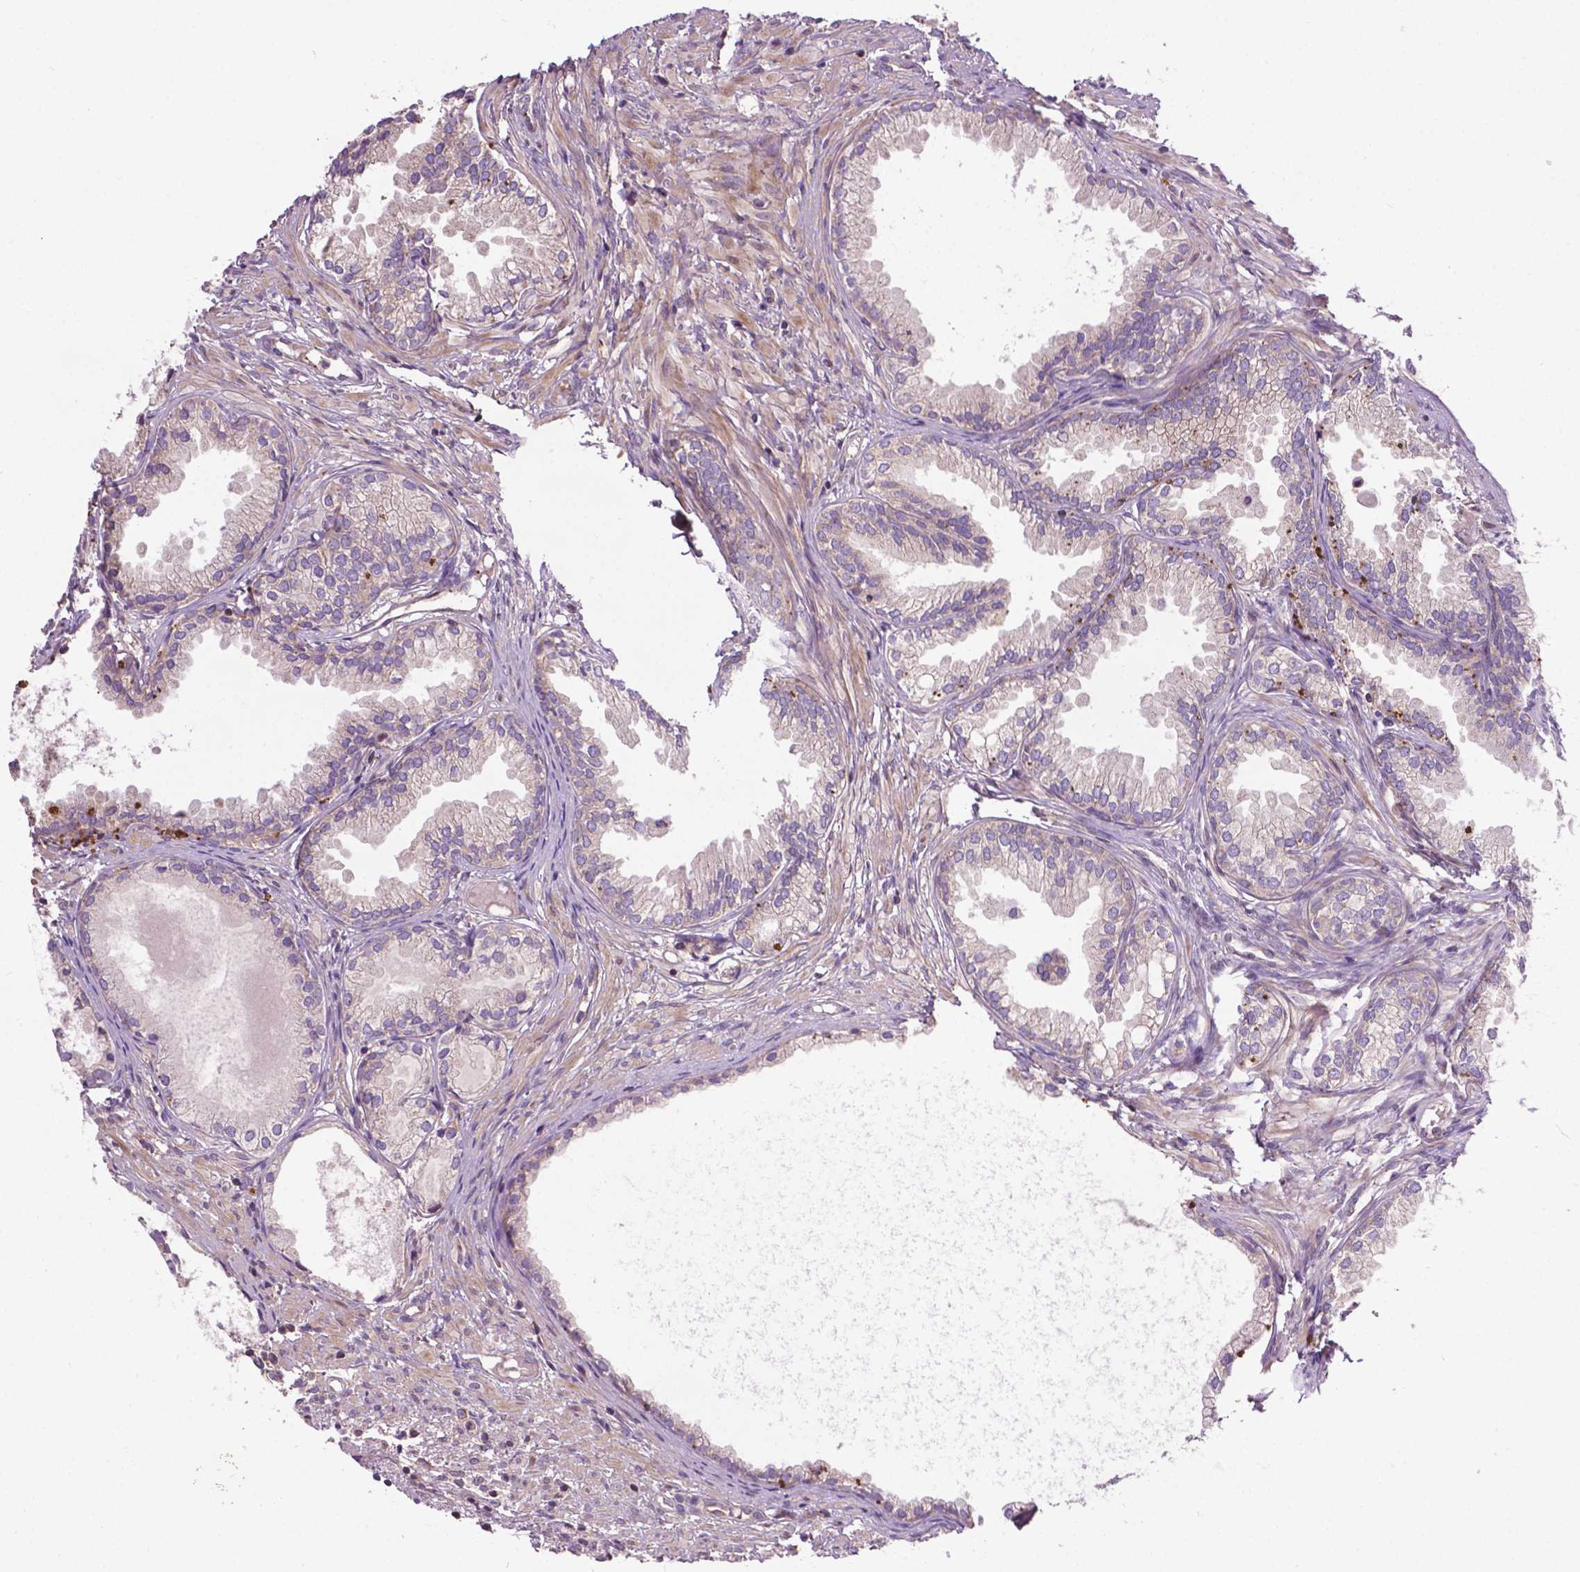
{"staining": {"intensity": "negative", "quantity": "none", "location": "none"}, "tissue": "prostate cancer", "cell_type": "Tumor cells", "image_type": "cancer", "snomed": [{"axis": "morphology", "description": "Adenocarcinoma, High grade"}, {"axis": "topography", "description": "Prostate"}], "caption": "An IHC micrograph of prostate cancer is shown. There is no staining in tumor cells of prostate cancer.", "gene": "SPNS2", "patient": {"sex": "male", "age": 83}}